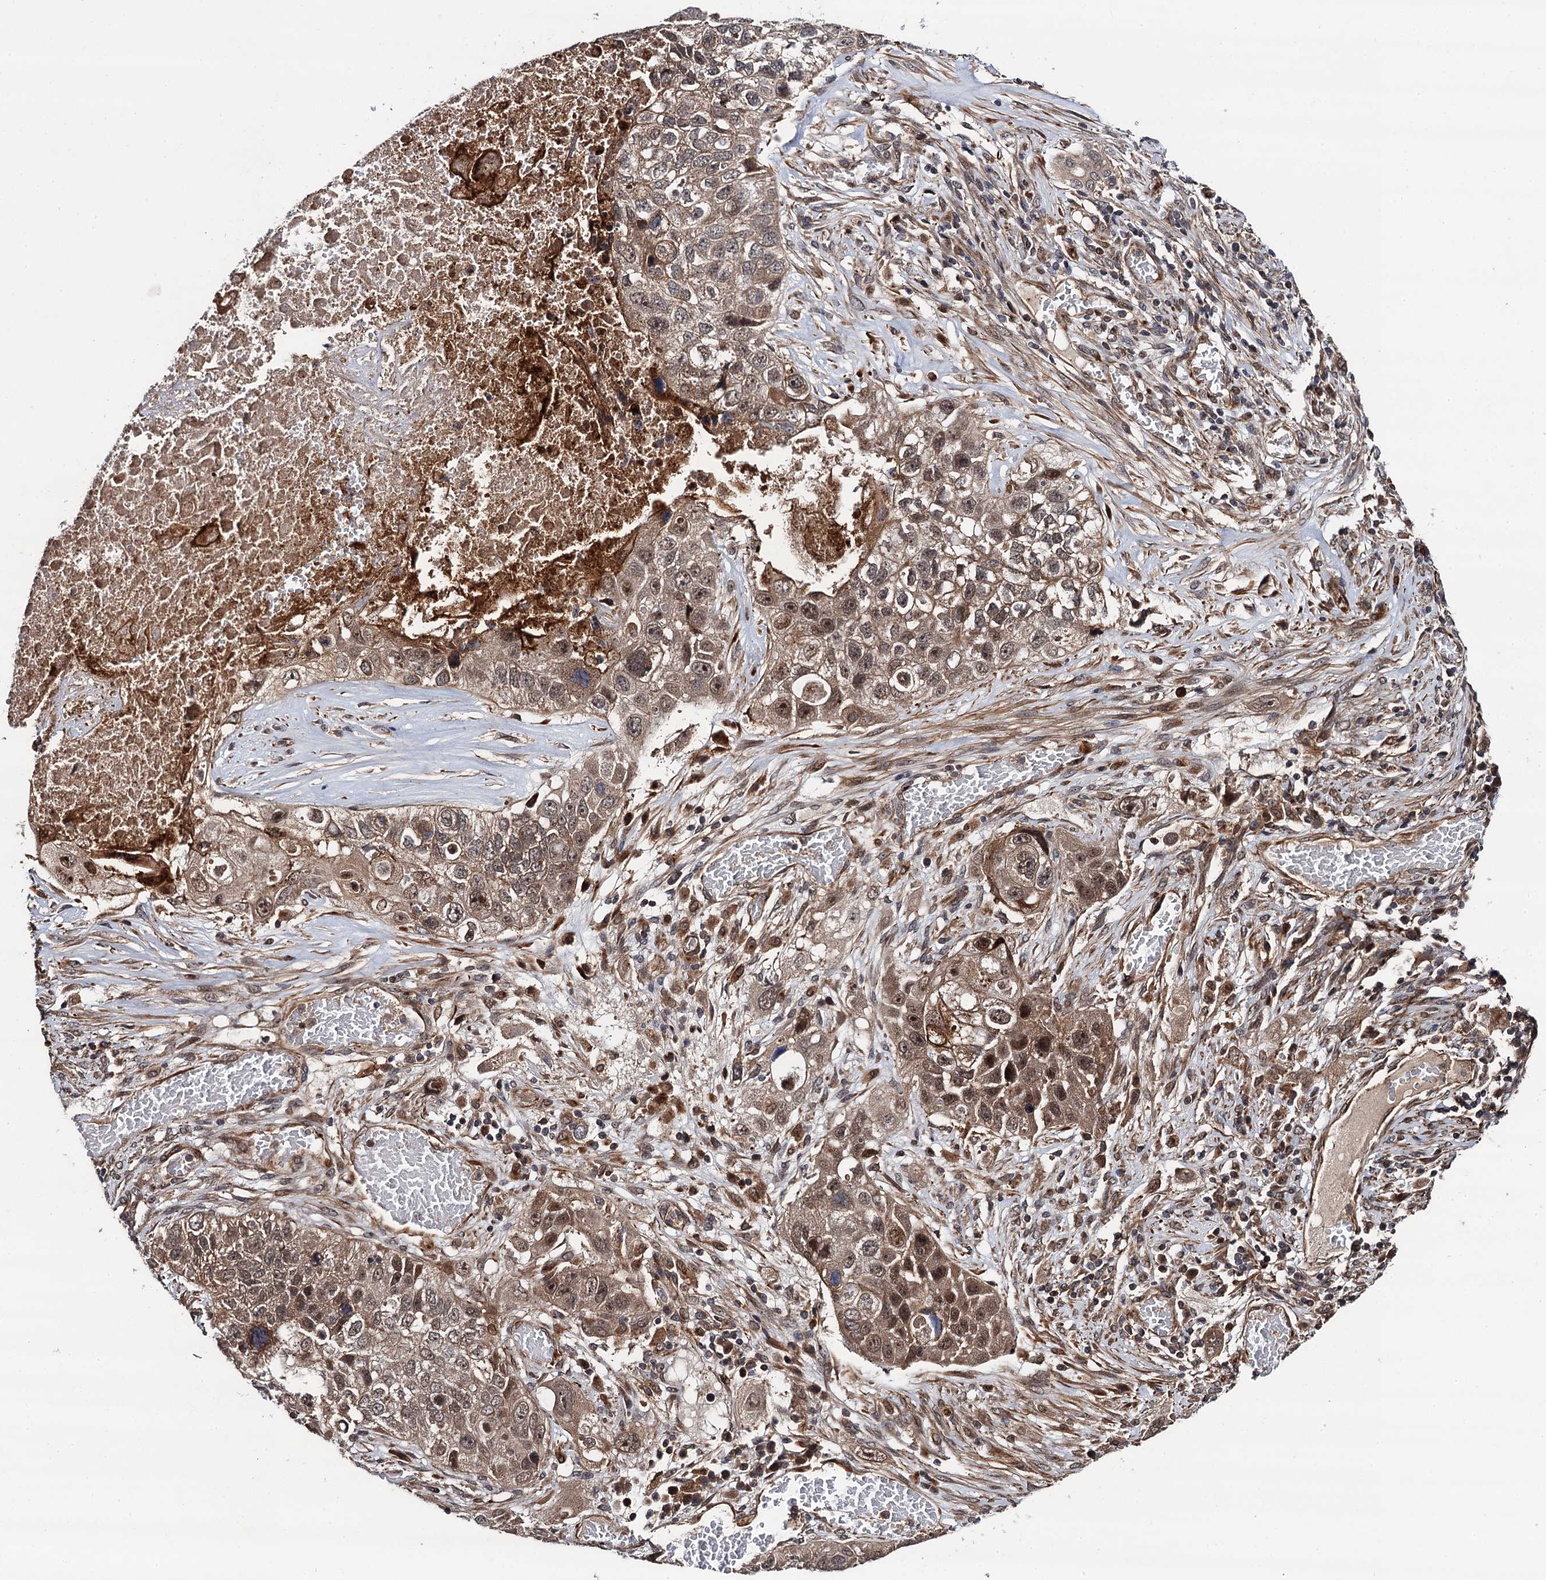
{"staining": {"intensity": "weak", "quantity": "25%-75%", "location": "cytoplasmic/membranous,nuclear"}, "tissue": "lung cancer", "cell_type": "Tumor cells", "image_type": "cancer", "snomed": [{"axis": "morphology", "description": "Squamous cell carcinoma, NOS"}, {"axis": "topography", "description": "Lung"}], "caption": "The image shows immunohistochemical staining of lung cancer. There is weak cytoplasmic/membranous and nuclear staining is appreciated in approximately 25%-75% of tumor cells.", "gene": "FSIP1", "patient": {"sex": "male", "age": 61}}